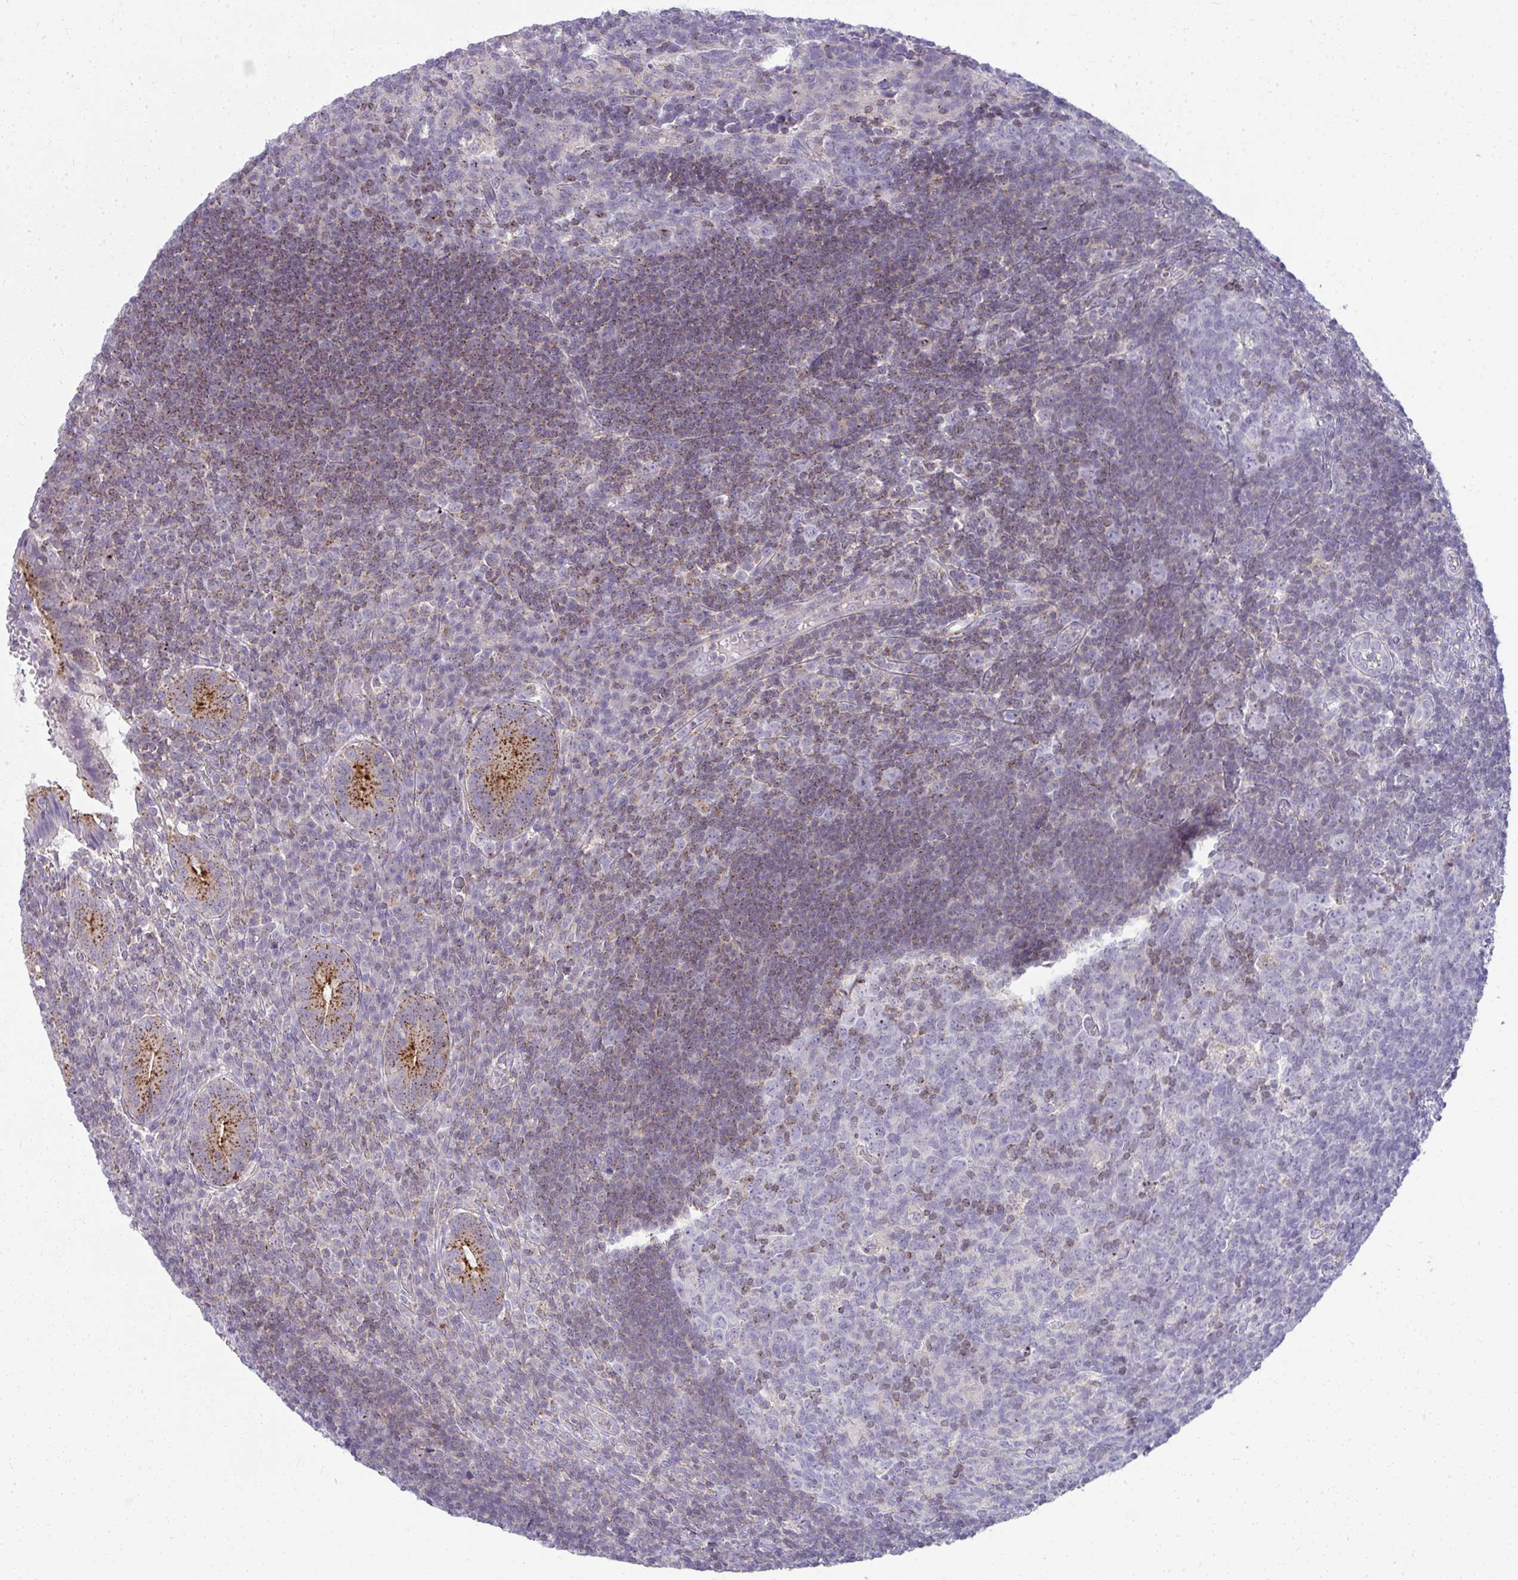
{"staining": {"intensity": "moderate", "quantity": ">75%", "location": "cytoplasmic/membranous"}, "tissue": "appendix", "cell_type": "Glandular cells", "image_type": "normal", "snomed": [{"axis": "morphology", "description": "Normal tissue, NOS"}, {"axis": "topography", "description": "Appendix"}], "caption": "Moderate cytoplasmic/membranous positivity is appreciated in approximately >75% of glandular cells in normal appendix.", "gene": "VPS4B", "patient": {"sex": "male", "age": 18}}